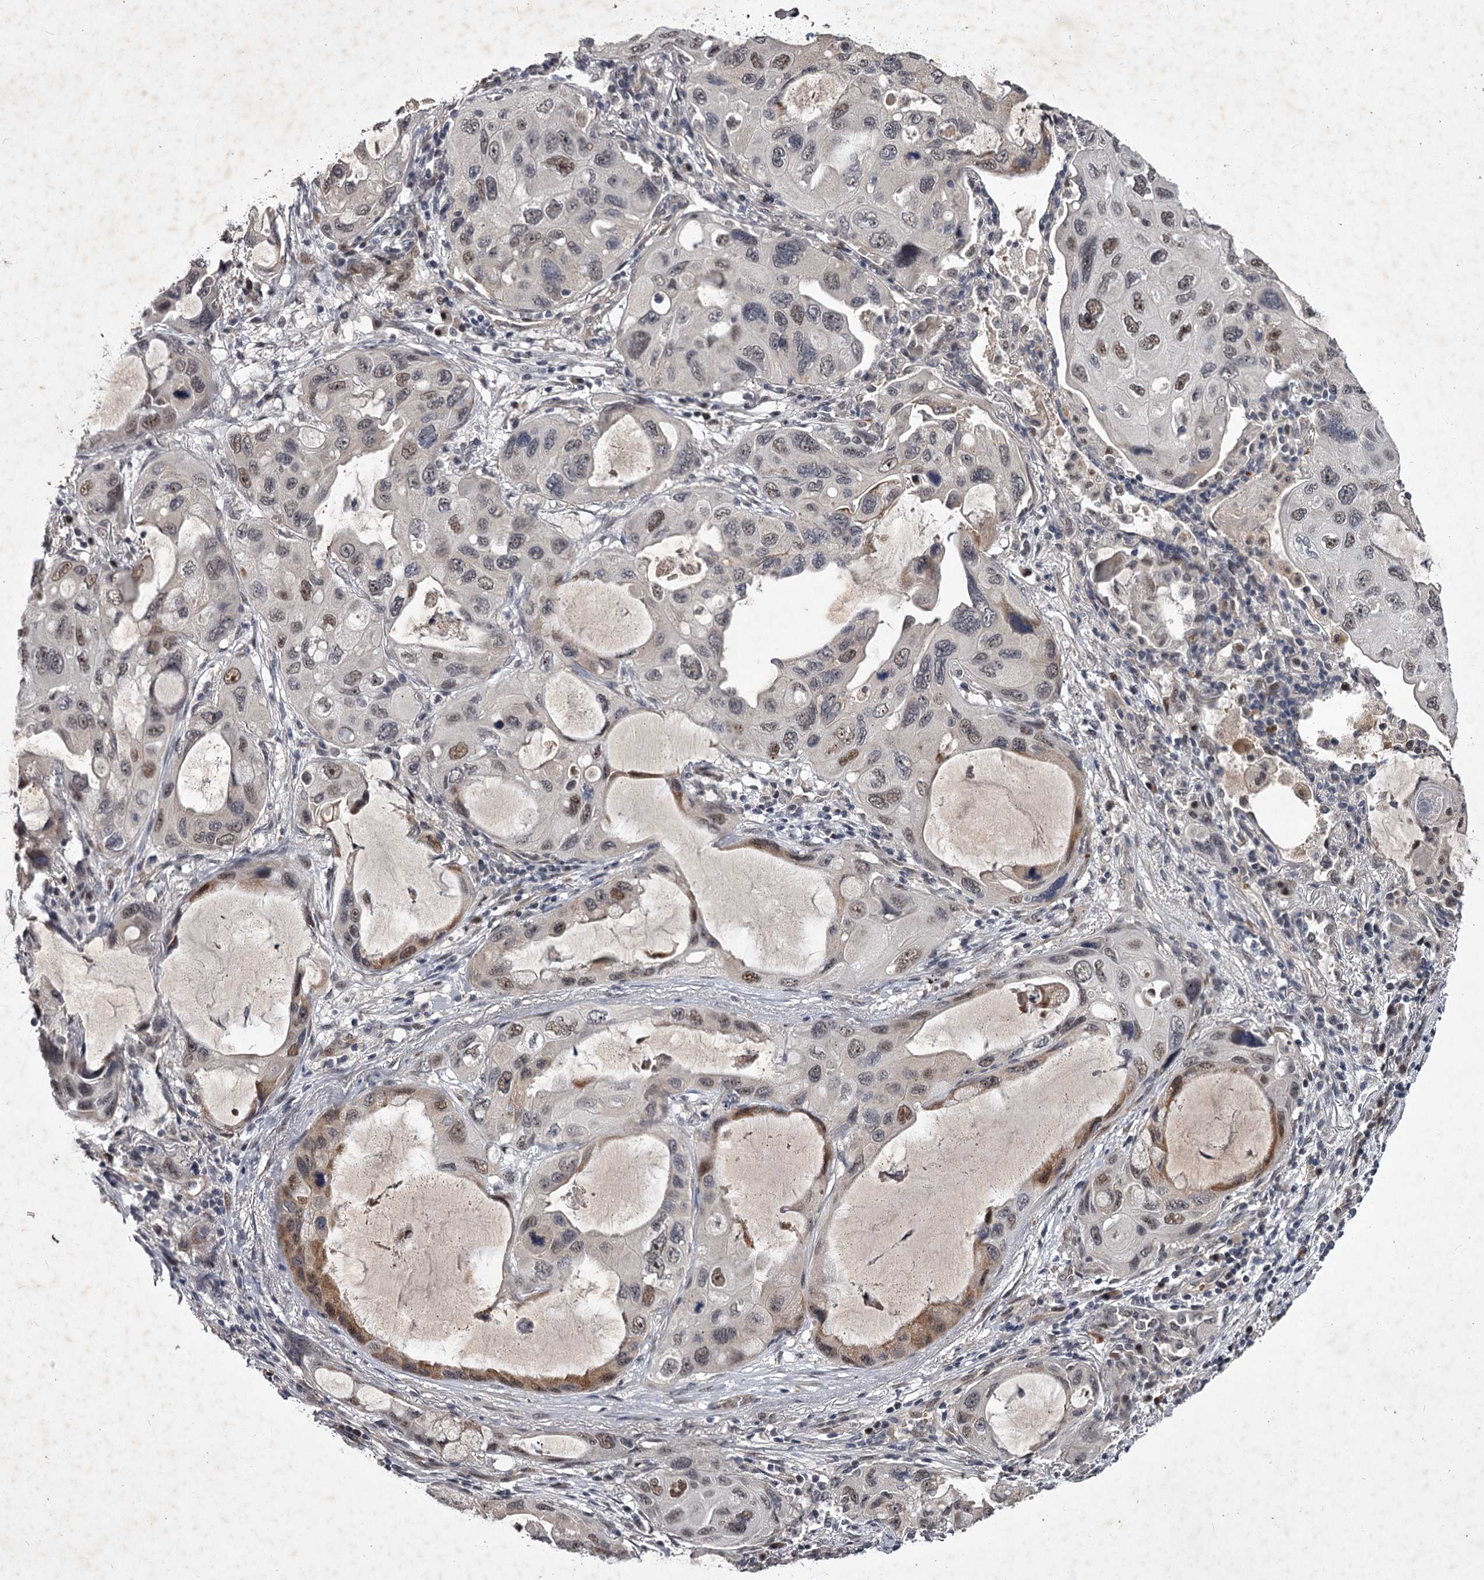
{"staining": {"intensity": "moderate", "quantity": "<25%", "location": "cytoplasmic/membranous,nuclear"}, "tissue": "lung cancer", "cell_type": "Tumor cells", "image_type": "cancer", "snomed": [{"axis": "morphology", "description": "Squamous cell carcinoma, NOS"}, {"axis": "topography", "description": "Lung"}], "caption": "This photomicrograph demonstrates IHC staining of lung cancer (squamous cell carcinoma), with low moderate cytoplasmic/membranous and nuclear expression in approximately <25% of tumor cells.", "gene": "RNF44", "patient": {"sex": "female", "age": 73}}